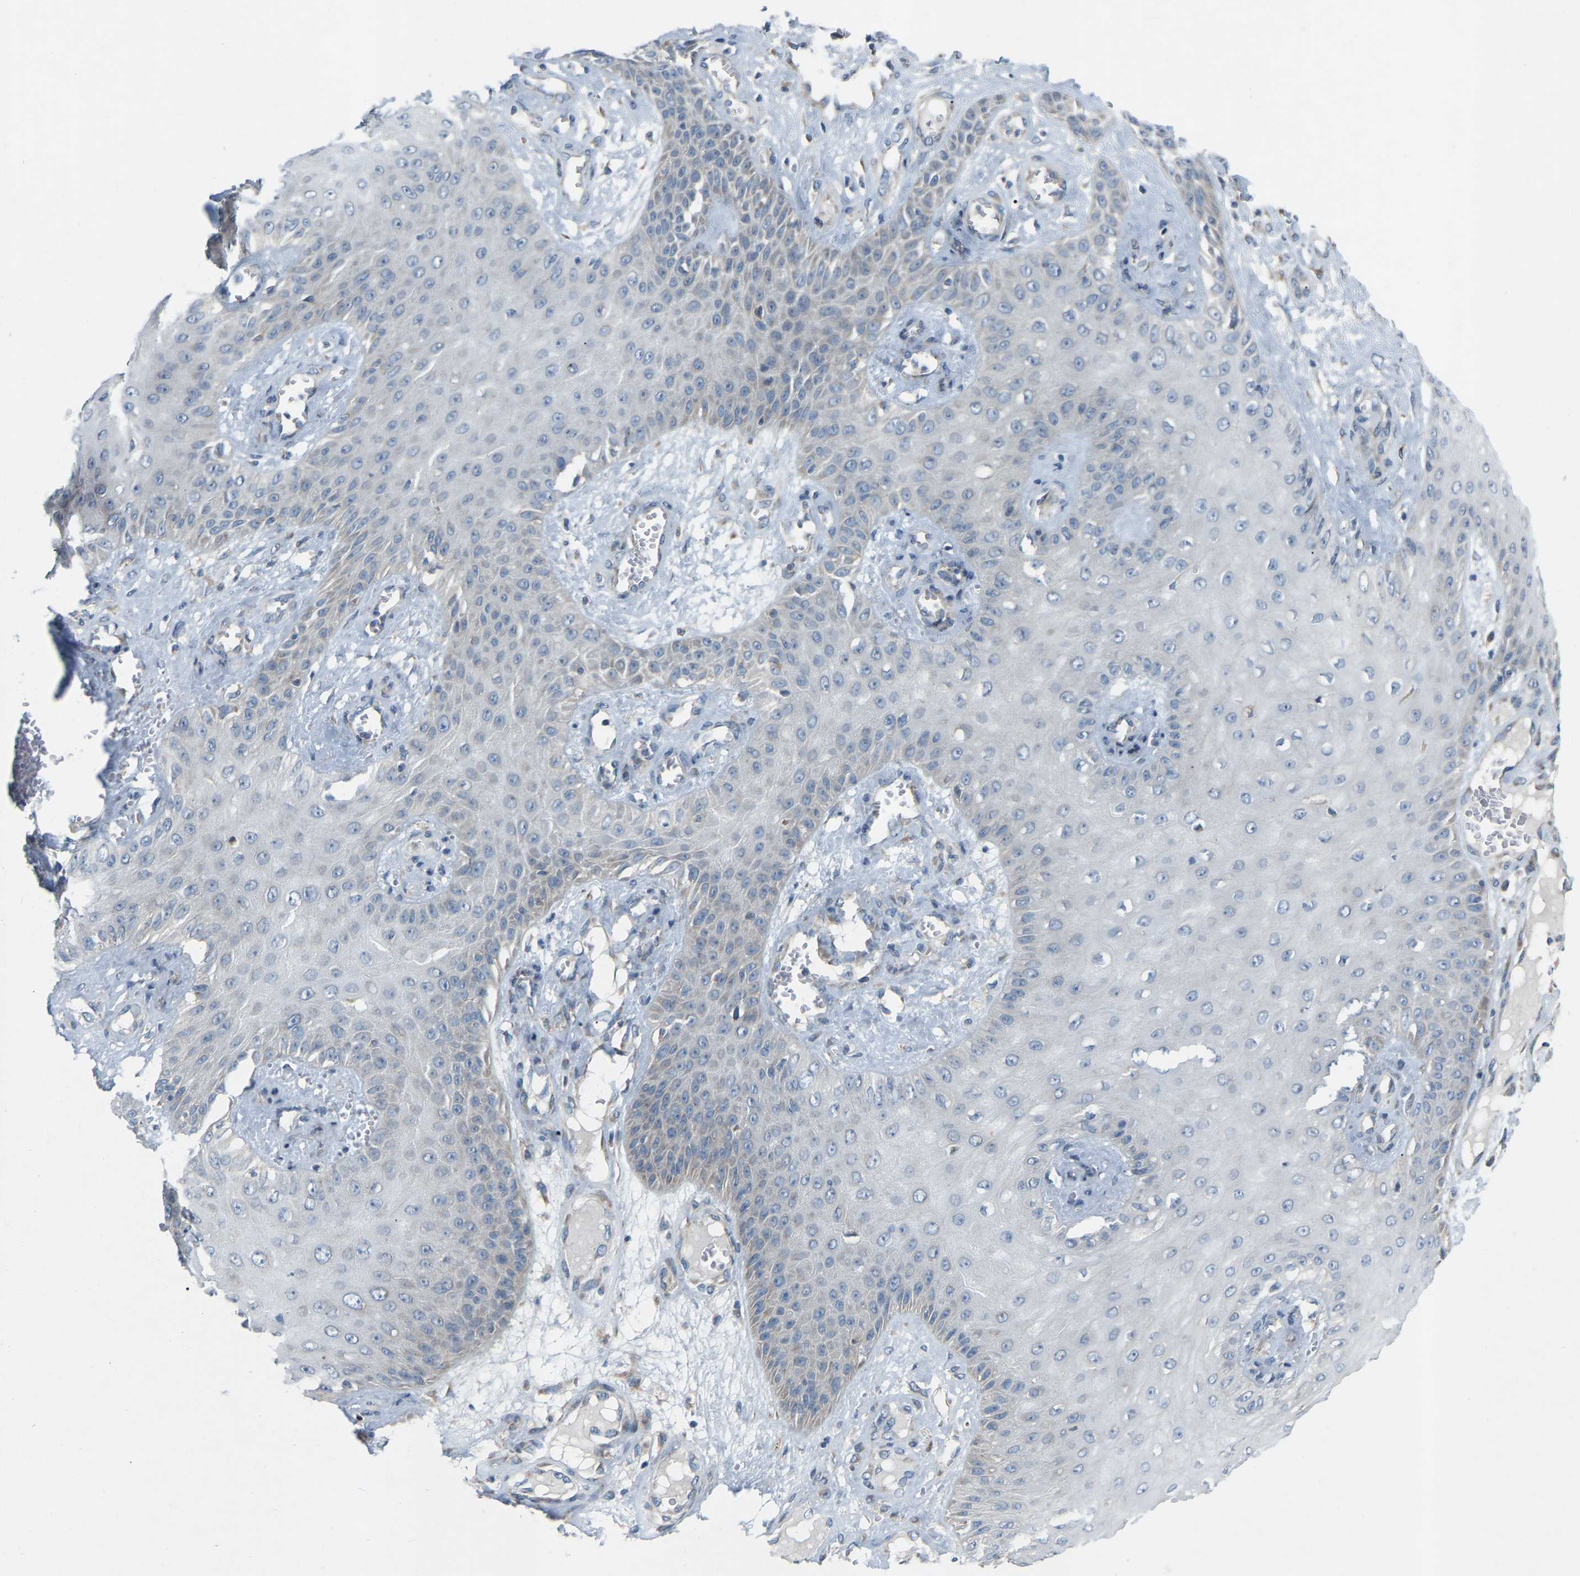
{"staining": {"intensity": "negative", "quantity": "none", "location": "none"}, "tissue": "skin cancer", "cell_type": "Tumor cells", "image_type": "cancer", "snomed": [{"axis": "morphology", "description": "Squamous cell carcinoma, NOS"}, {"axis": "topography", "description": "Skin"}], "caption": "Tumor cells show no significant protein staining in skin squamous cell carcinoma. Brightfield microscopy of immunohistochemistry (IHC) stained with DAB (brown) and hematoxylin (blue), captured at high magnification.", "gene": "PARL", "patient": {"sex": "male", "age": 74}}